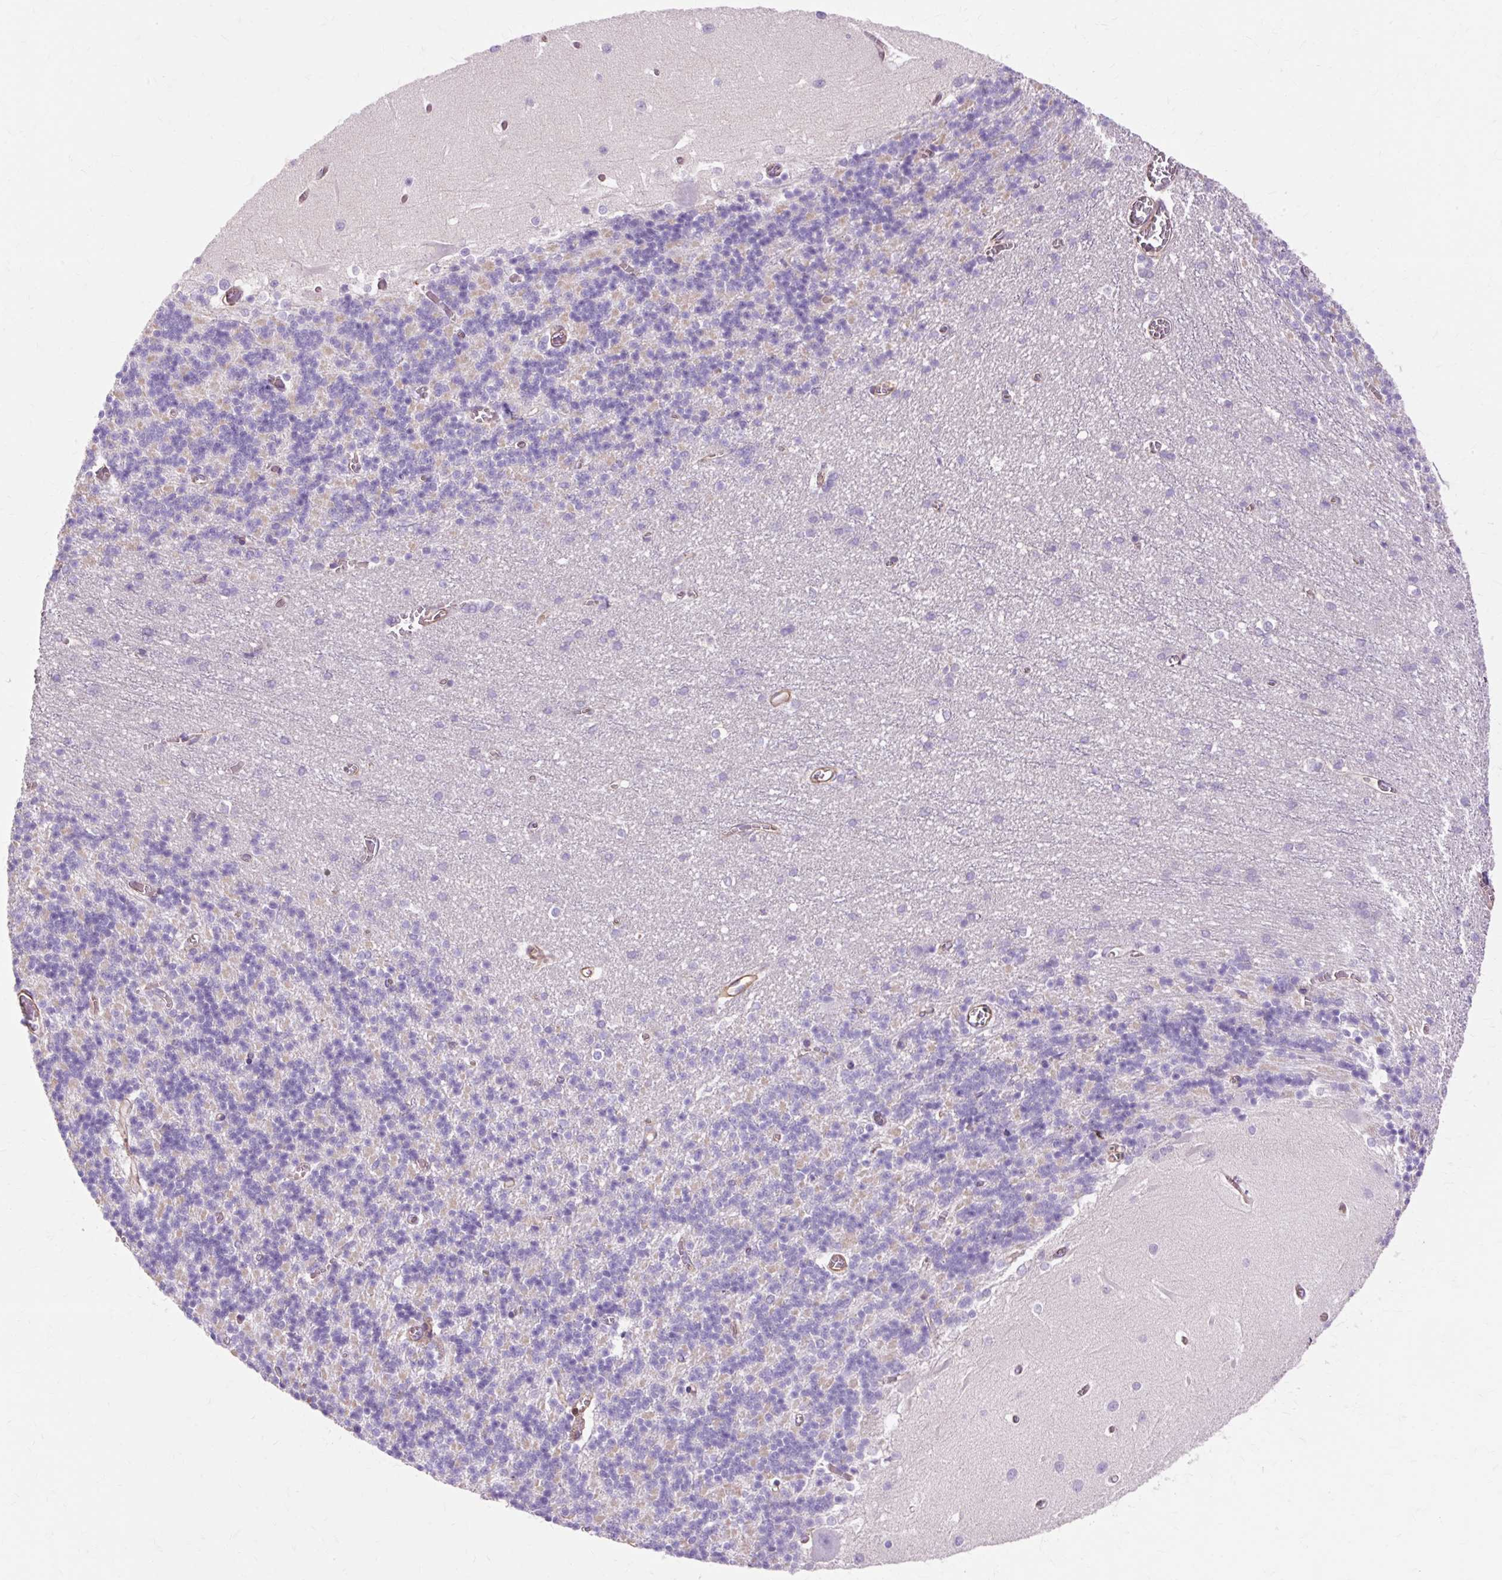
{"staining": {"intensity": "negative", "quantity": "none", "location": "none"}, "tissue": "cerebellum", "cell_type": "Cells in granular layer", "image_type": "normal", "snomed": [{"axis": "morphology", "description": "Normal tissue, NOS"}, {"axis": "topography", "description": "Cerebellum"}], "caption": "The IHC image has no significant staining in cells in granular layer of cerebellum.", "gene": "TBC1D2B", "patient": {"sex": "male", "age": 37}}